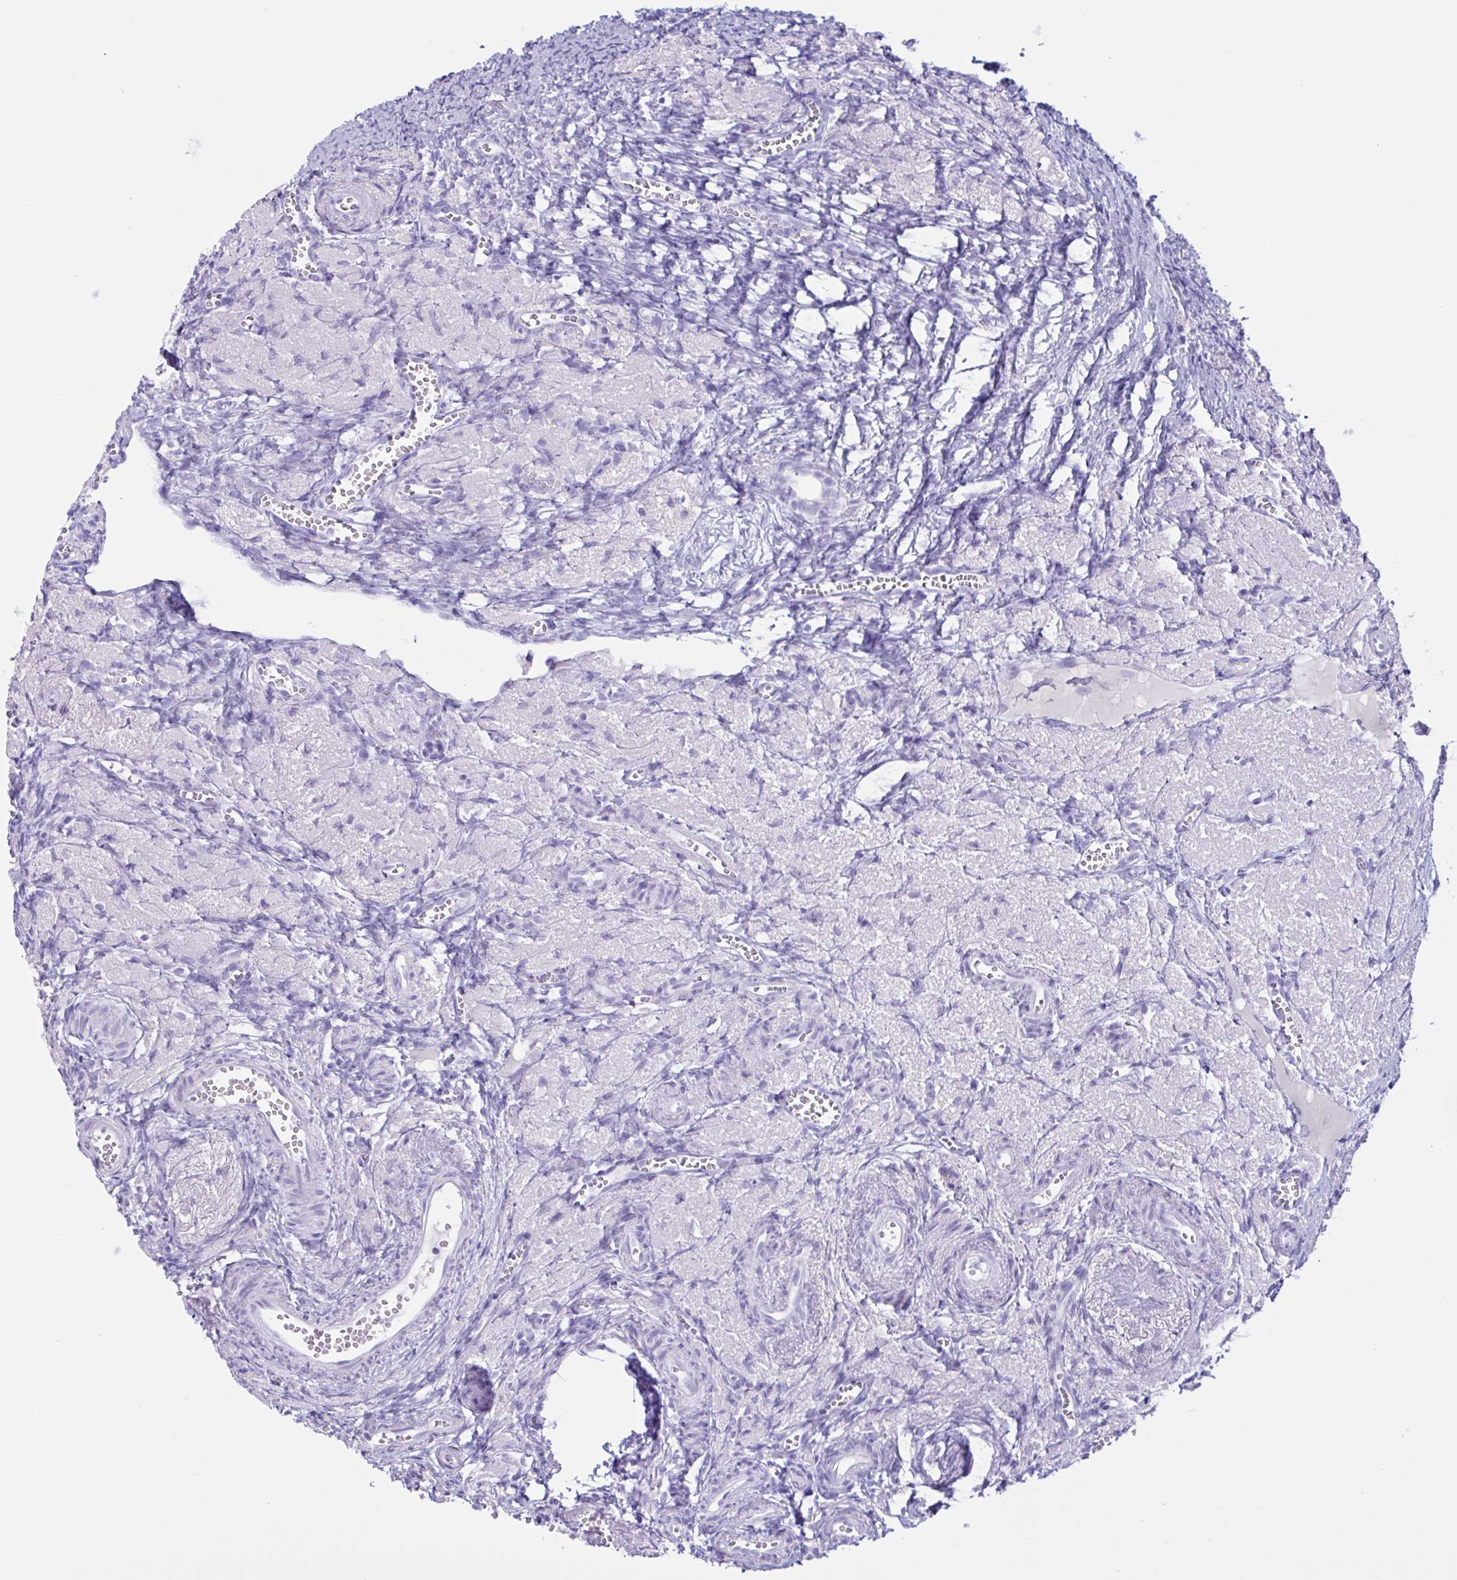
{"staining": {"intensity": "negative", "quantity": "none", "location": "none"}, "tissue": "ovary", "cell_type": "Follicle cells", "image_type": "normal", "snomed": [{"axis": "morphology", "description": "Normal tissue, NOS"}, {"axis": "topography", "description": "Ovary"}], "caption": "A photomicrograph of human ovary is negative for staining in follicle cells.", "gene": "MRGPRG", "patient": {"sex": "female", "age": 41}}